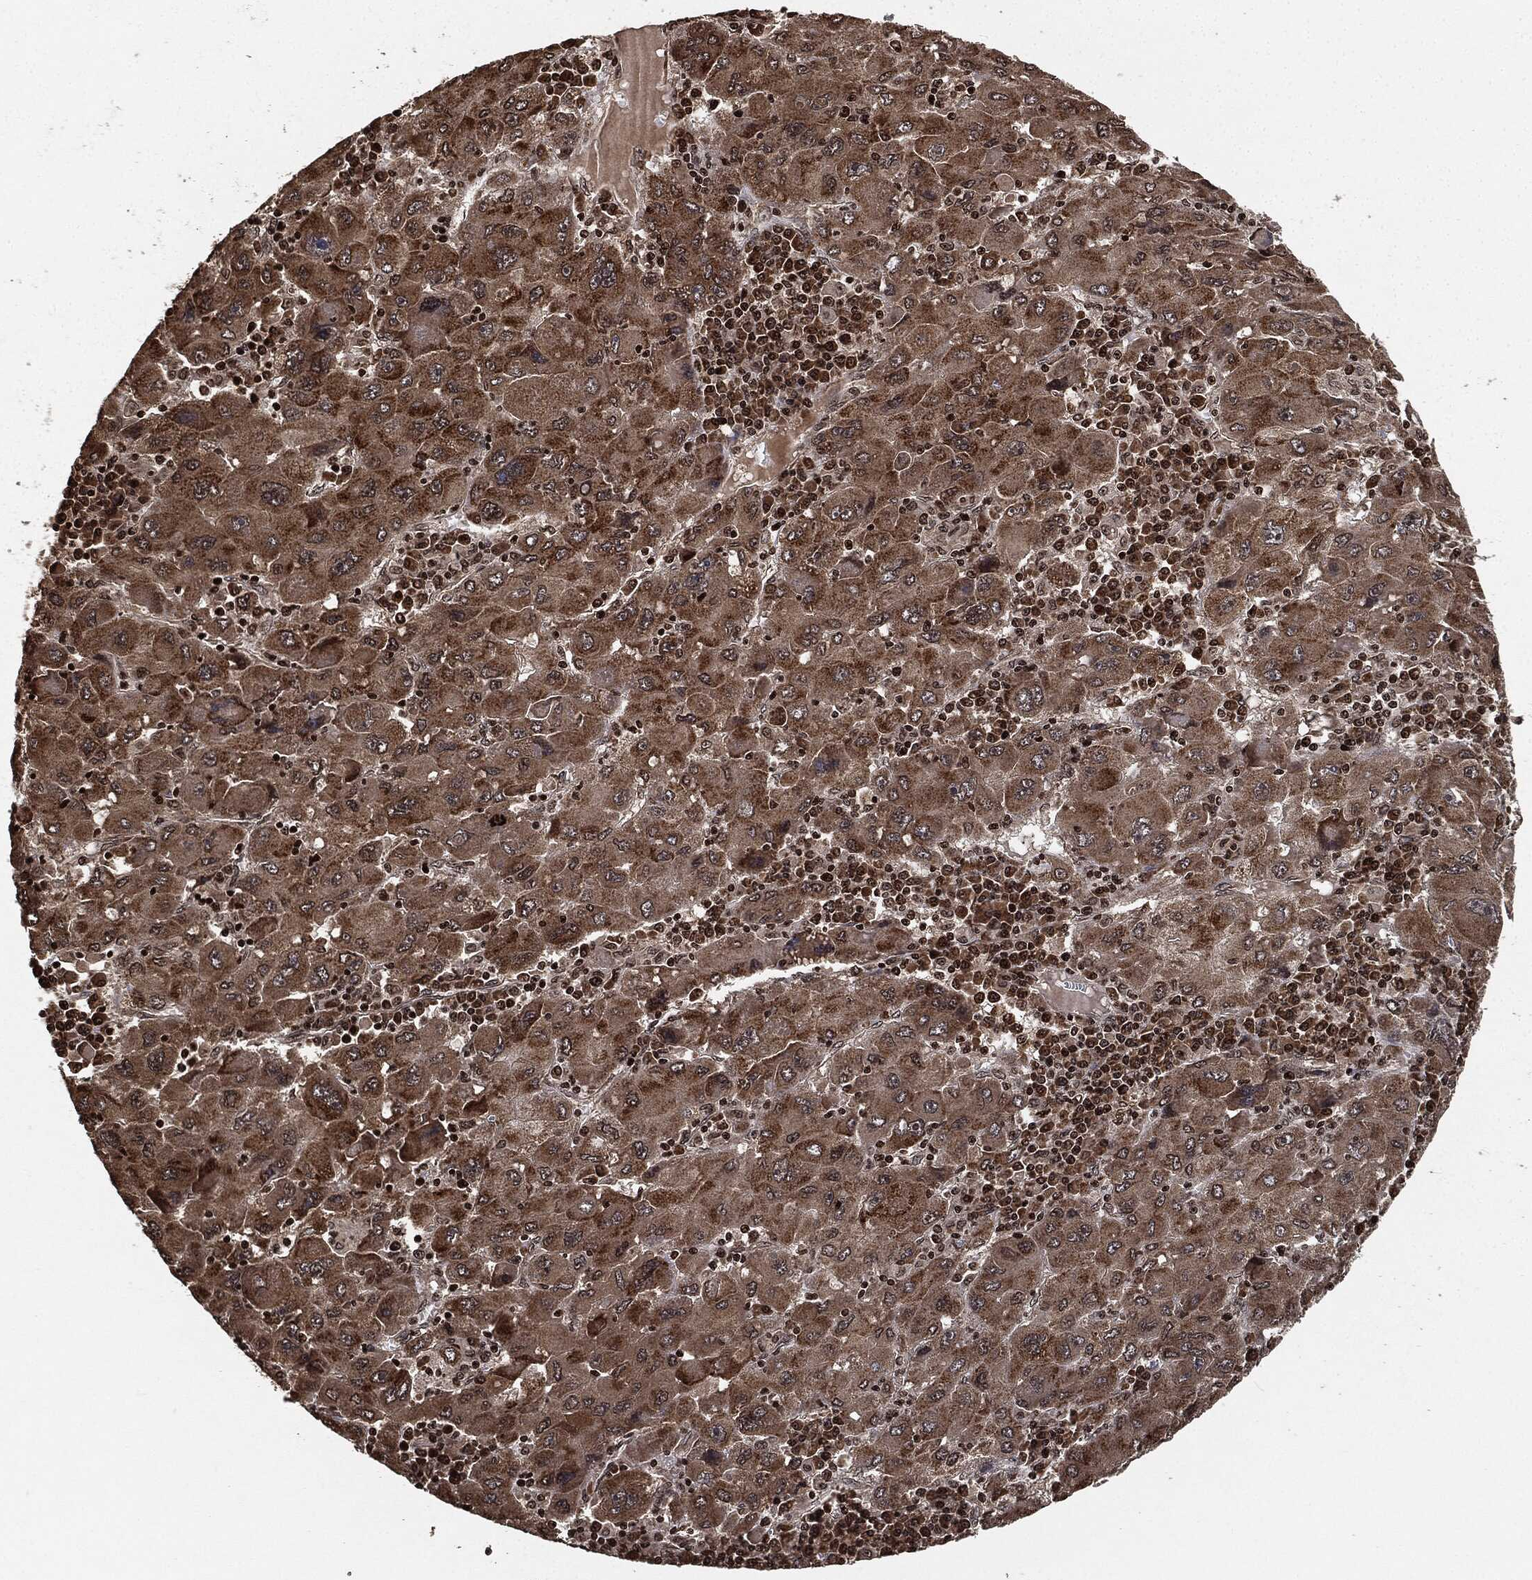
{"staining": {"intensity": "moderate", "quantity": ">75%", "location": "cytoplasmic/membranous"}, "tissue": "liver cancer", "cell_type": "Tumor cells", "image_type": "cancer", "snomed": [{"axis": "morphology", "description": "Carcinoma, Hepatocellular, NOS"}, {"axis": "topography", "description": "Liver"}], "caption": "Liver cancer was stained to show a protein in brown. There is medium levels of moderate cytoplasmic/membranous expression in about >75% of tumor cells. (Stains: DAB (3,3'-diaminobenzidine) in brown, nuclei in blue, Microscopy: brightfield microscopy at high magnification).", "gene": "PDK1", "patient": {"sex": "male", "age": 75}}